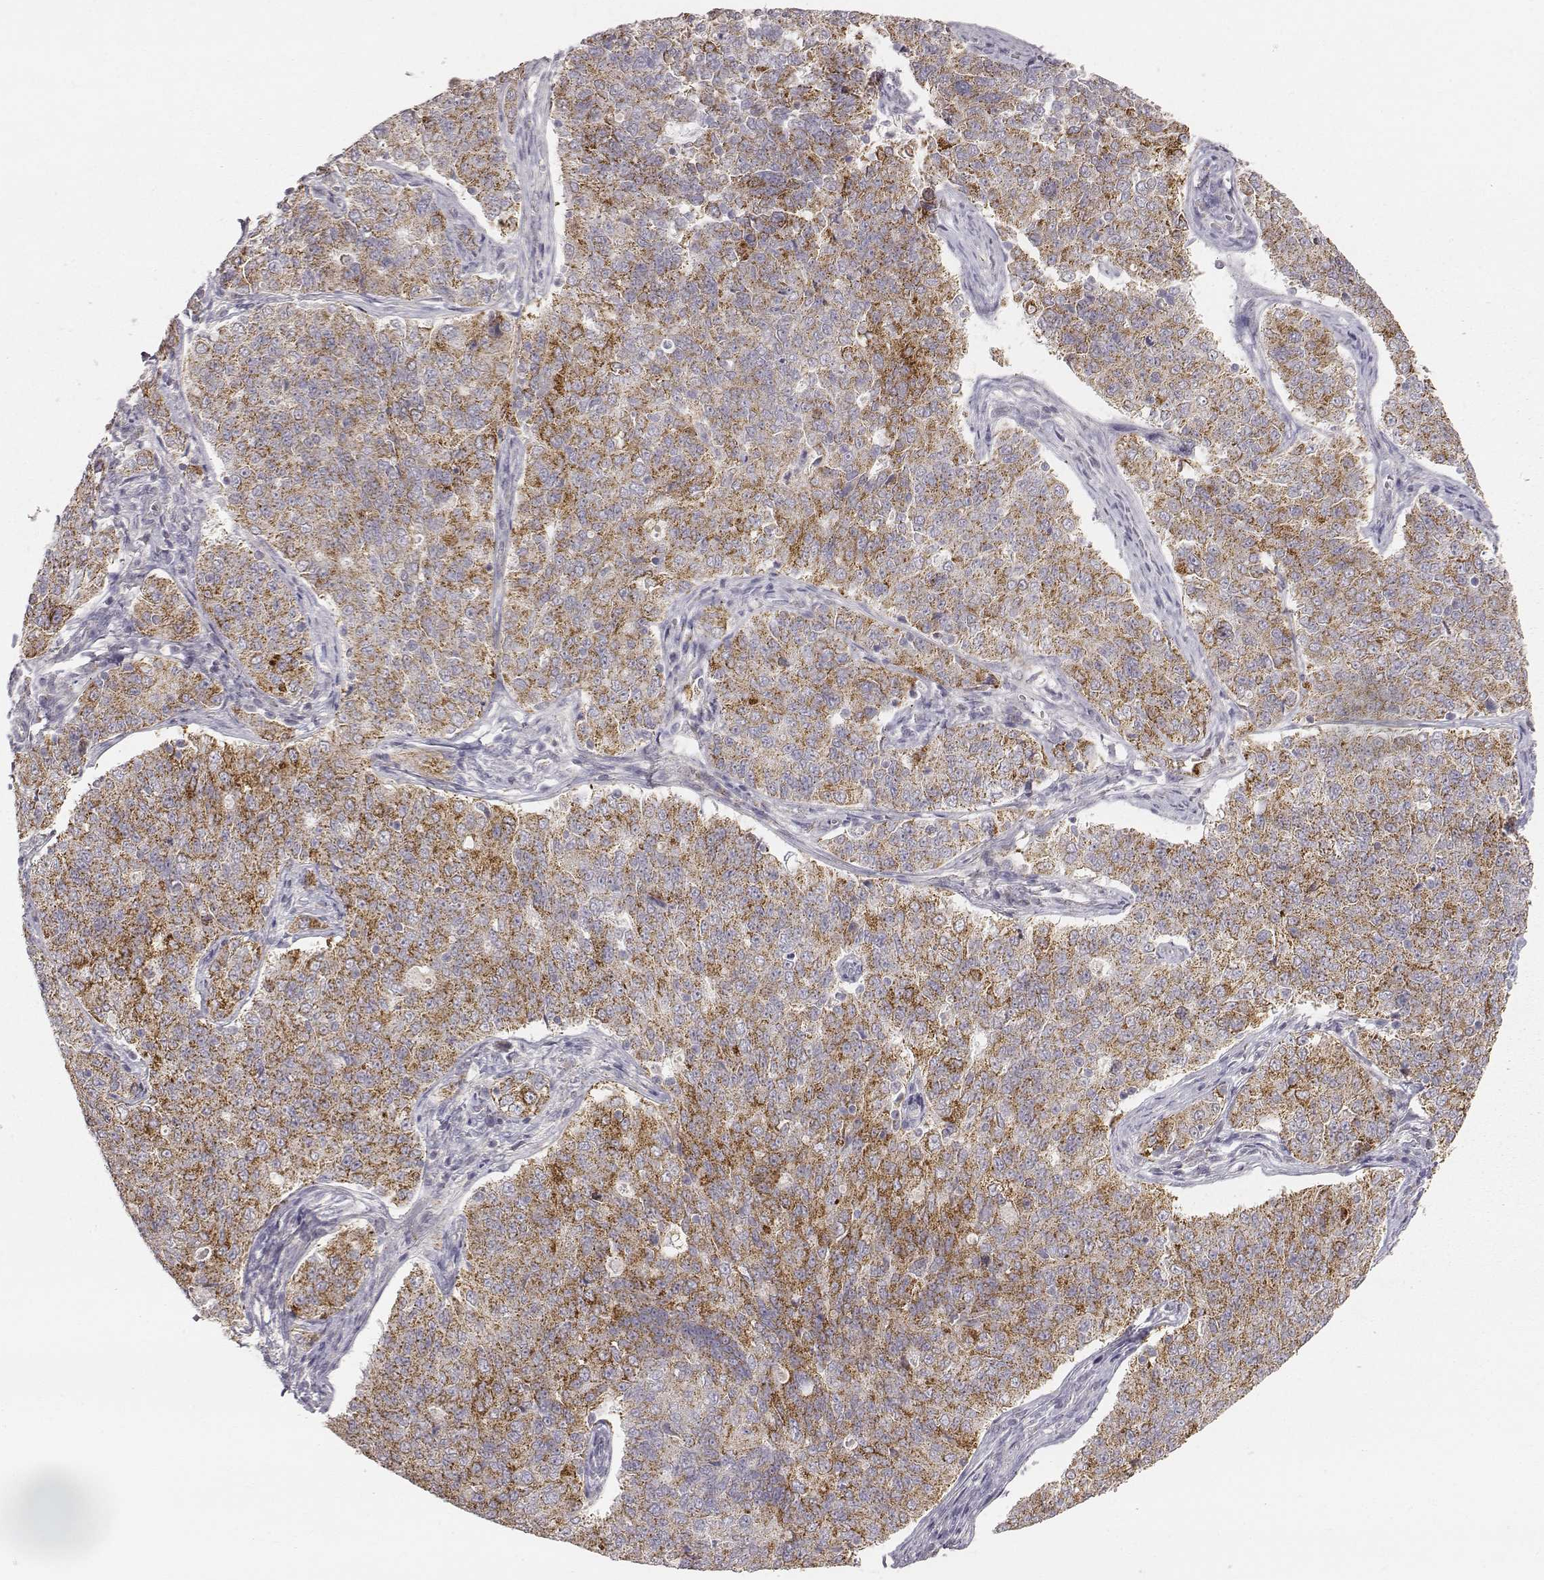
{"staining": {"intensity": "moderate", "quantity": ">75%", "location": "cytoplasmic/membranous"}, "tissue": "endometrial cancer", "cell_type": "Tumor cells", "image_type": "cancer", "snomed": [{"axis": "morphology", "description": "Adenocarcinoma, NOS"}, {"axis": "topography", "description": "Endometrium"}], "caption": "IHC (DAB) staining of human endometrial adenocarcinoma exhibits moderate cytoplasmic/membranous protein staining in about >75% of tumor cells.", "gene": "ABCD3", "patient": {"sex": "female", "age": 43}}